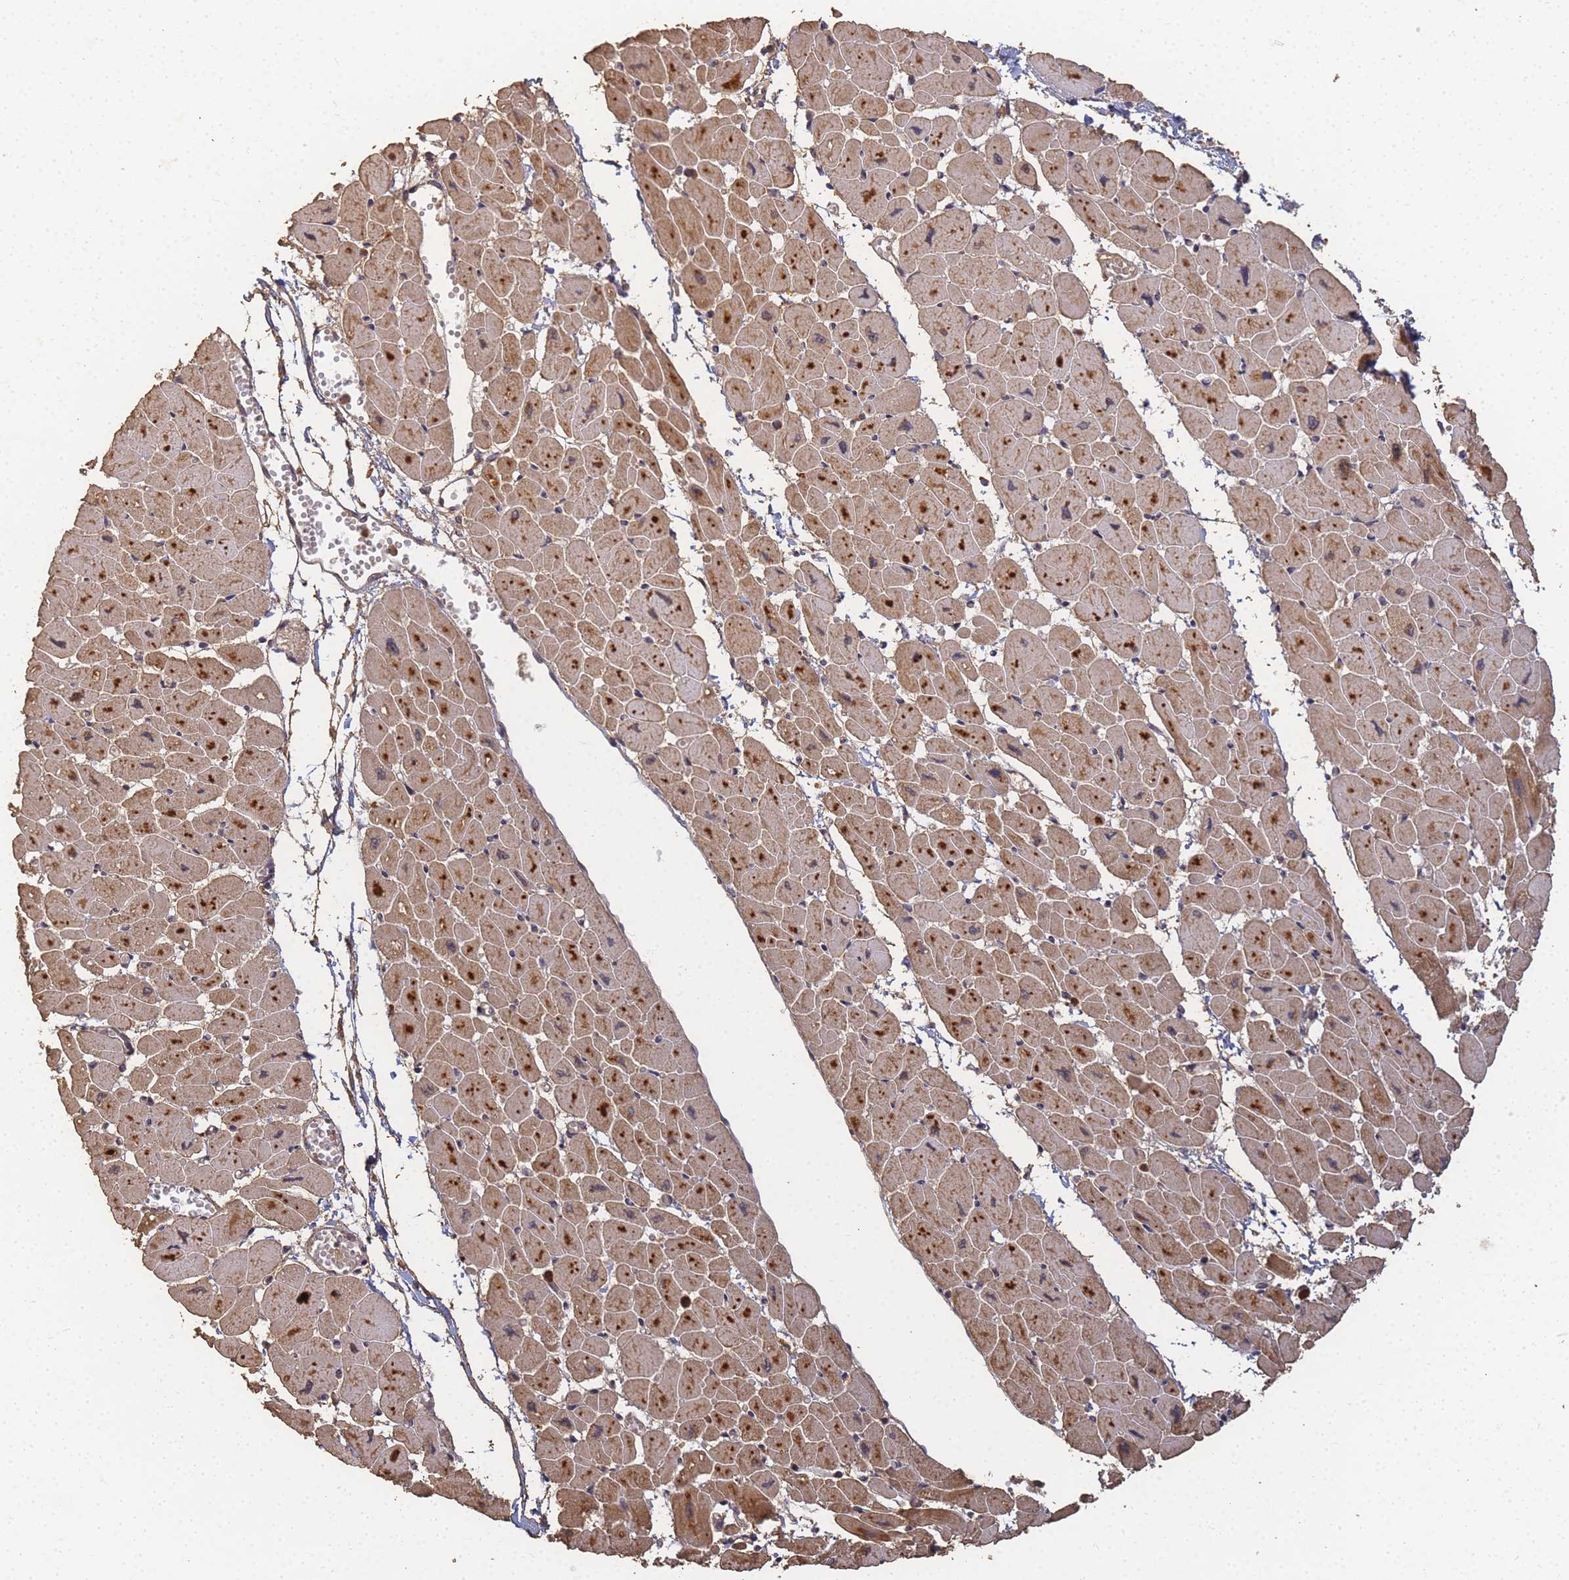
{"staining": {"intensity": "moderate", "quantity": "25%-75%", "location": "cytoplasmic/membranous"}, "tissue": "heart muscle", "cell_type": "Cardiomyocytes", "image_type": "normal", "snomed": [{"axis": "morphology", "description": "Normal tissue, NOS"}, {"axis": "topography", "description": "Heart"}], "caption": "Immunohistochemical staining of unremarkable human heart muscle reveals 25%-75% levels of moderate cytoplasmic/membranous protein positivity in about 25%-75% of cardiomyocytes. Nuclei are stained in blue.", "gene": "ALKBH1", "patient": {"sex": "female", "age": 54}}